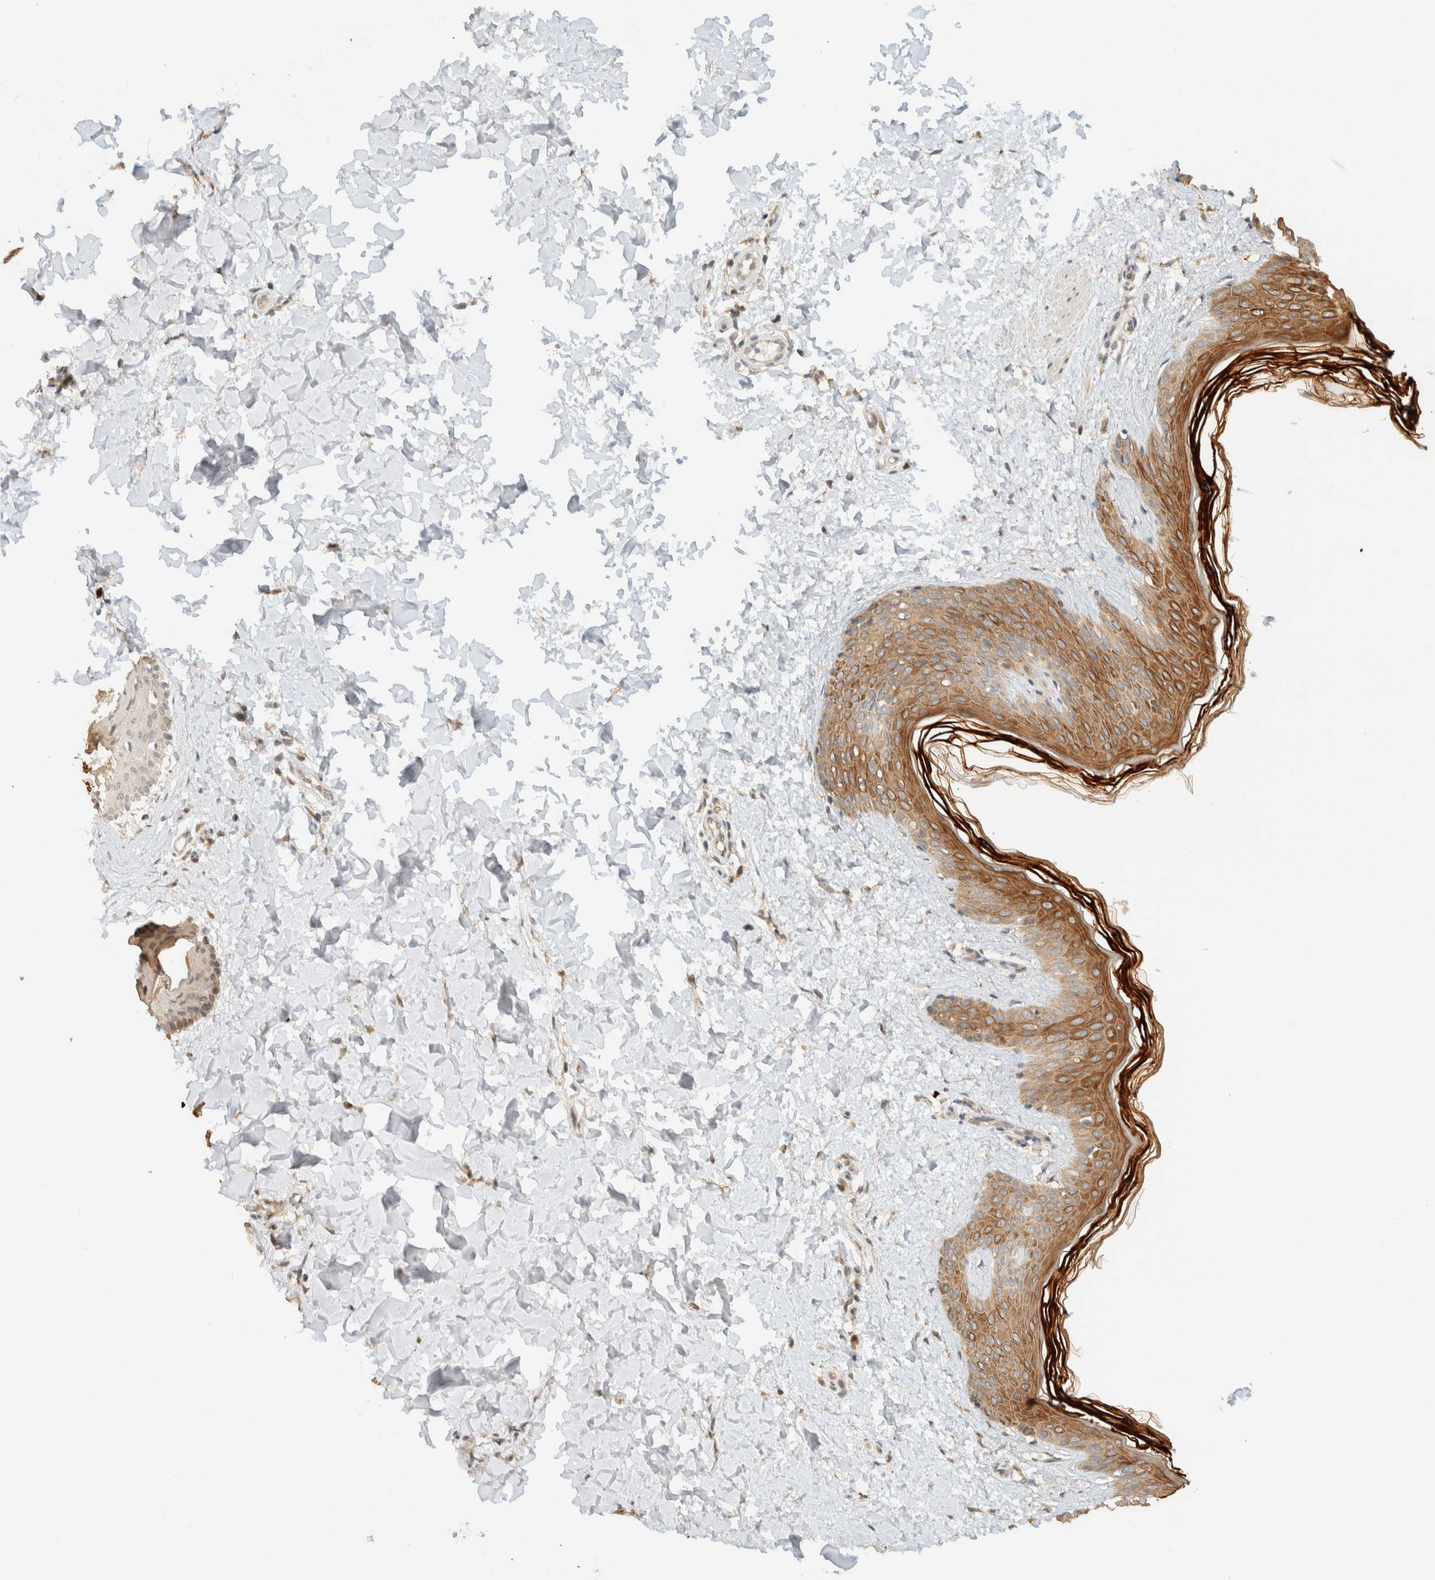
{"staining": {"intensity": "weak", "quantity": ">75%", "location": "cytoplasmic/membranous"}, "tissue": "skin", "cell_type": "Fibroblasts", "image_type": "normal", "snomed": [{"axis": "morphology", "description": "Normal tissue, NOS"}, {"axis": "morphology", "description": "Neoplasm, benign, NOS"}, {"axis": "topography", "description": "Skin"}, {"axis": "topography", "description": "Soft tissue"}], "caption": "Unremarkable skin was stained to show a protein in brown. There is low levels of weak cytoplasmic/membranous expression in about >75% of fibroblasts. The protein of interest is shown in brown color, while the nuclei are stained blue.", "gene": "ZBTB34", "patient": {"sex": "male", "age": 26}}